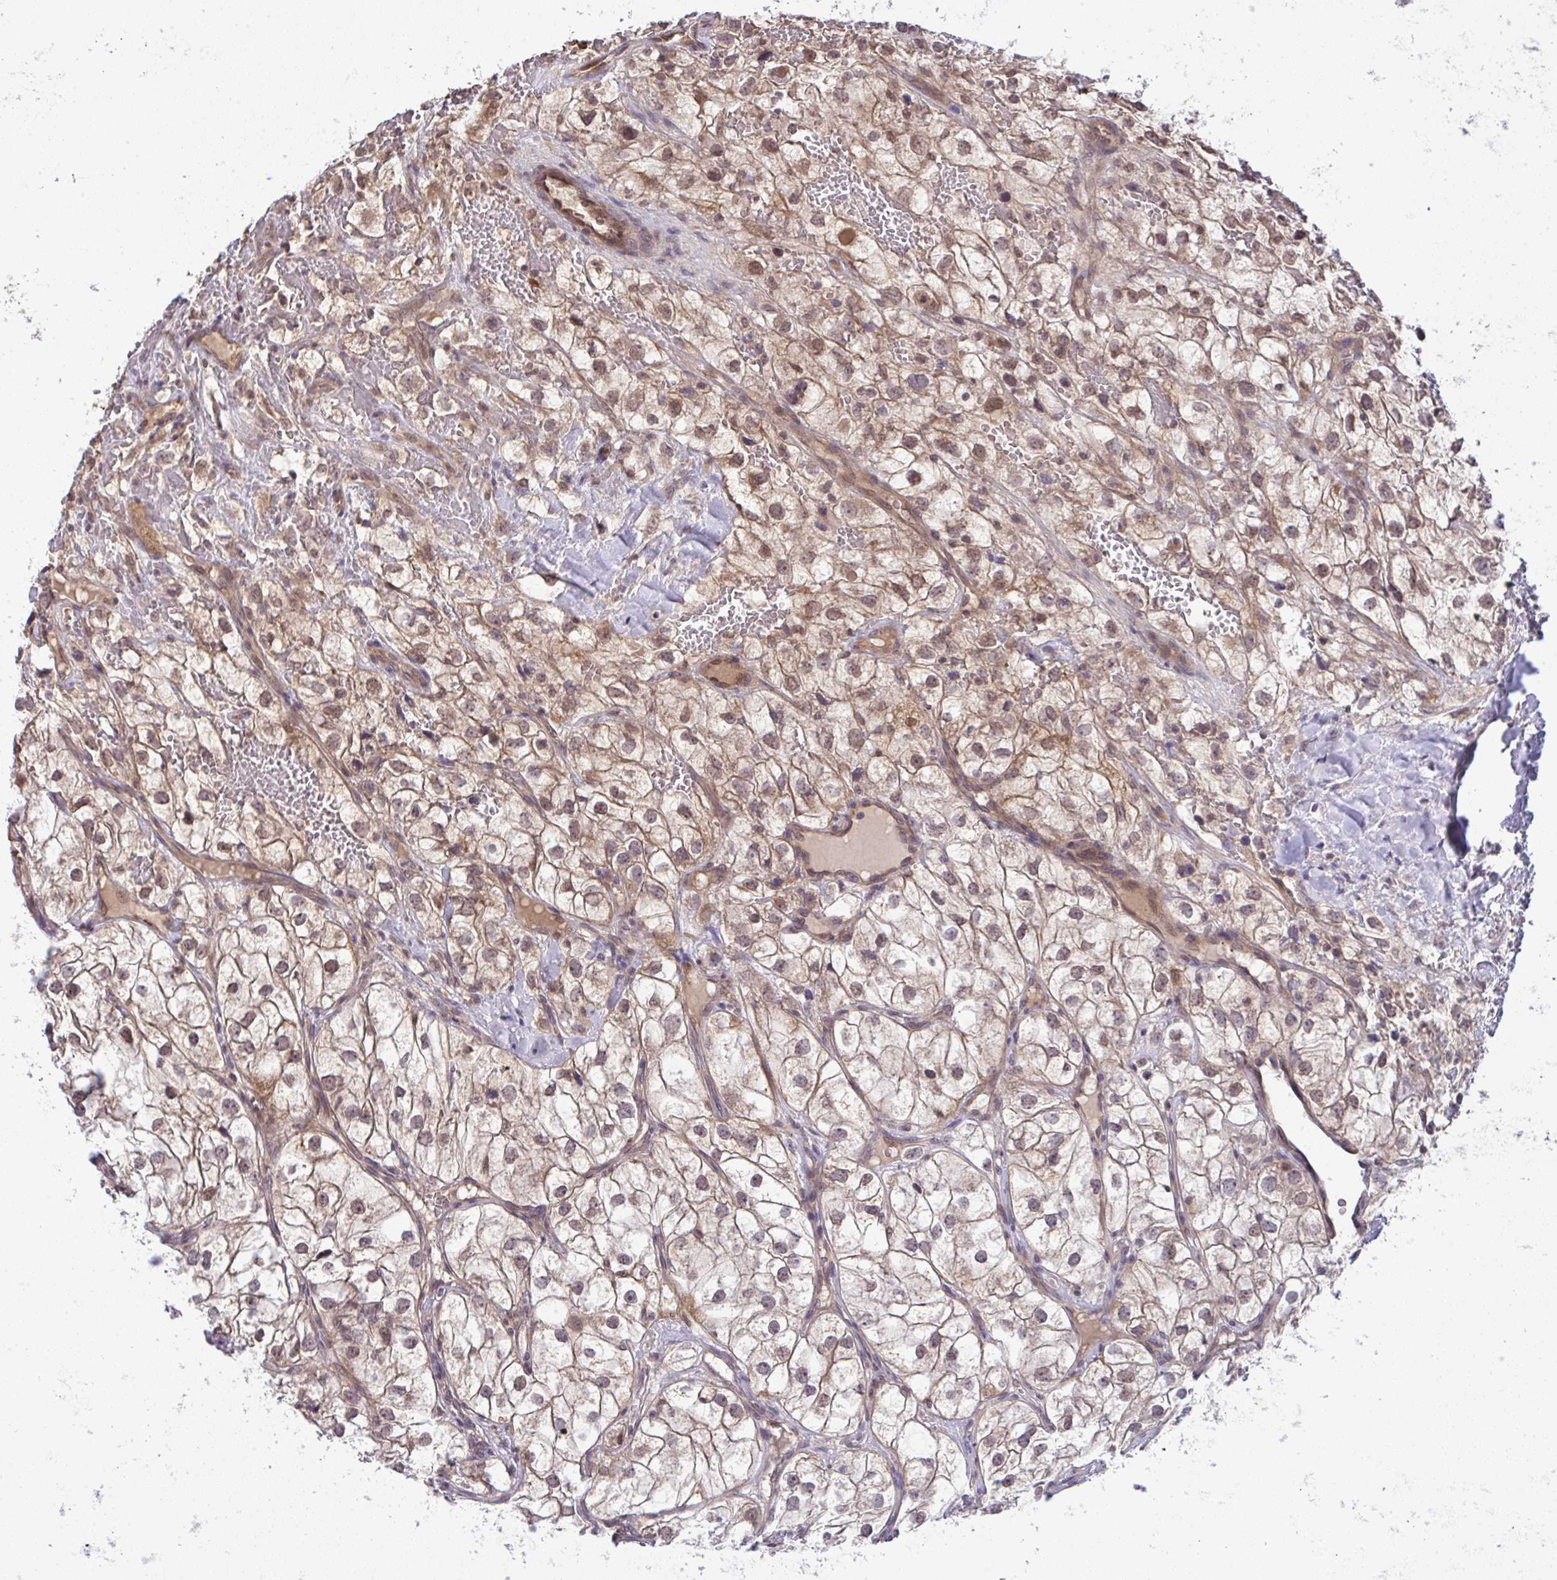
{"staining": {"intensity": "moderate", "quantity": ">75%", "location": "cytoplasmic/membranous,nuclear"}, "tissue": "renal cancer", "cell_type": "Tumor cells", "image_type": "cancer", "snomed": [{"axis": "morphology", "description": "Adenocarcinoma, NOS"}, {"axis": "topography", "description": "Kidney"}], "caption": "High-magnification brightfield microscopy of renal cancer stained with DAB (brown) and counterstained with hematoxylin (blue). tumor cells exhibit moderate cytoplasmic/membranous and nuclear positivity is present in about>75% of cells. The protein of interest is stained brown, and the nuclei are stained in blue (DAB (3,3'-diaminobenzidine) IHC with brightfield microscopy, high magnification).", "gene": "C9orf64", "patient": {"sex": "male", "age": 59}}